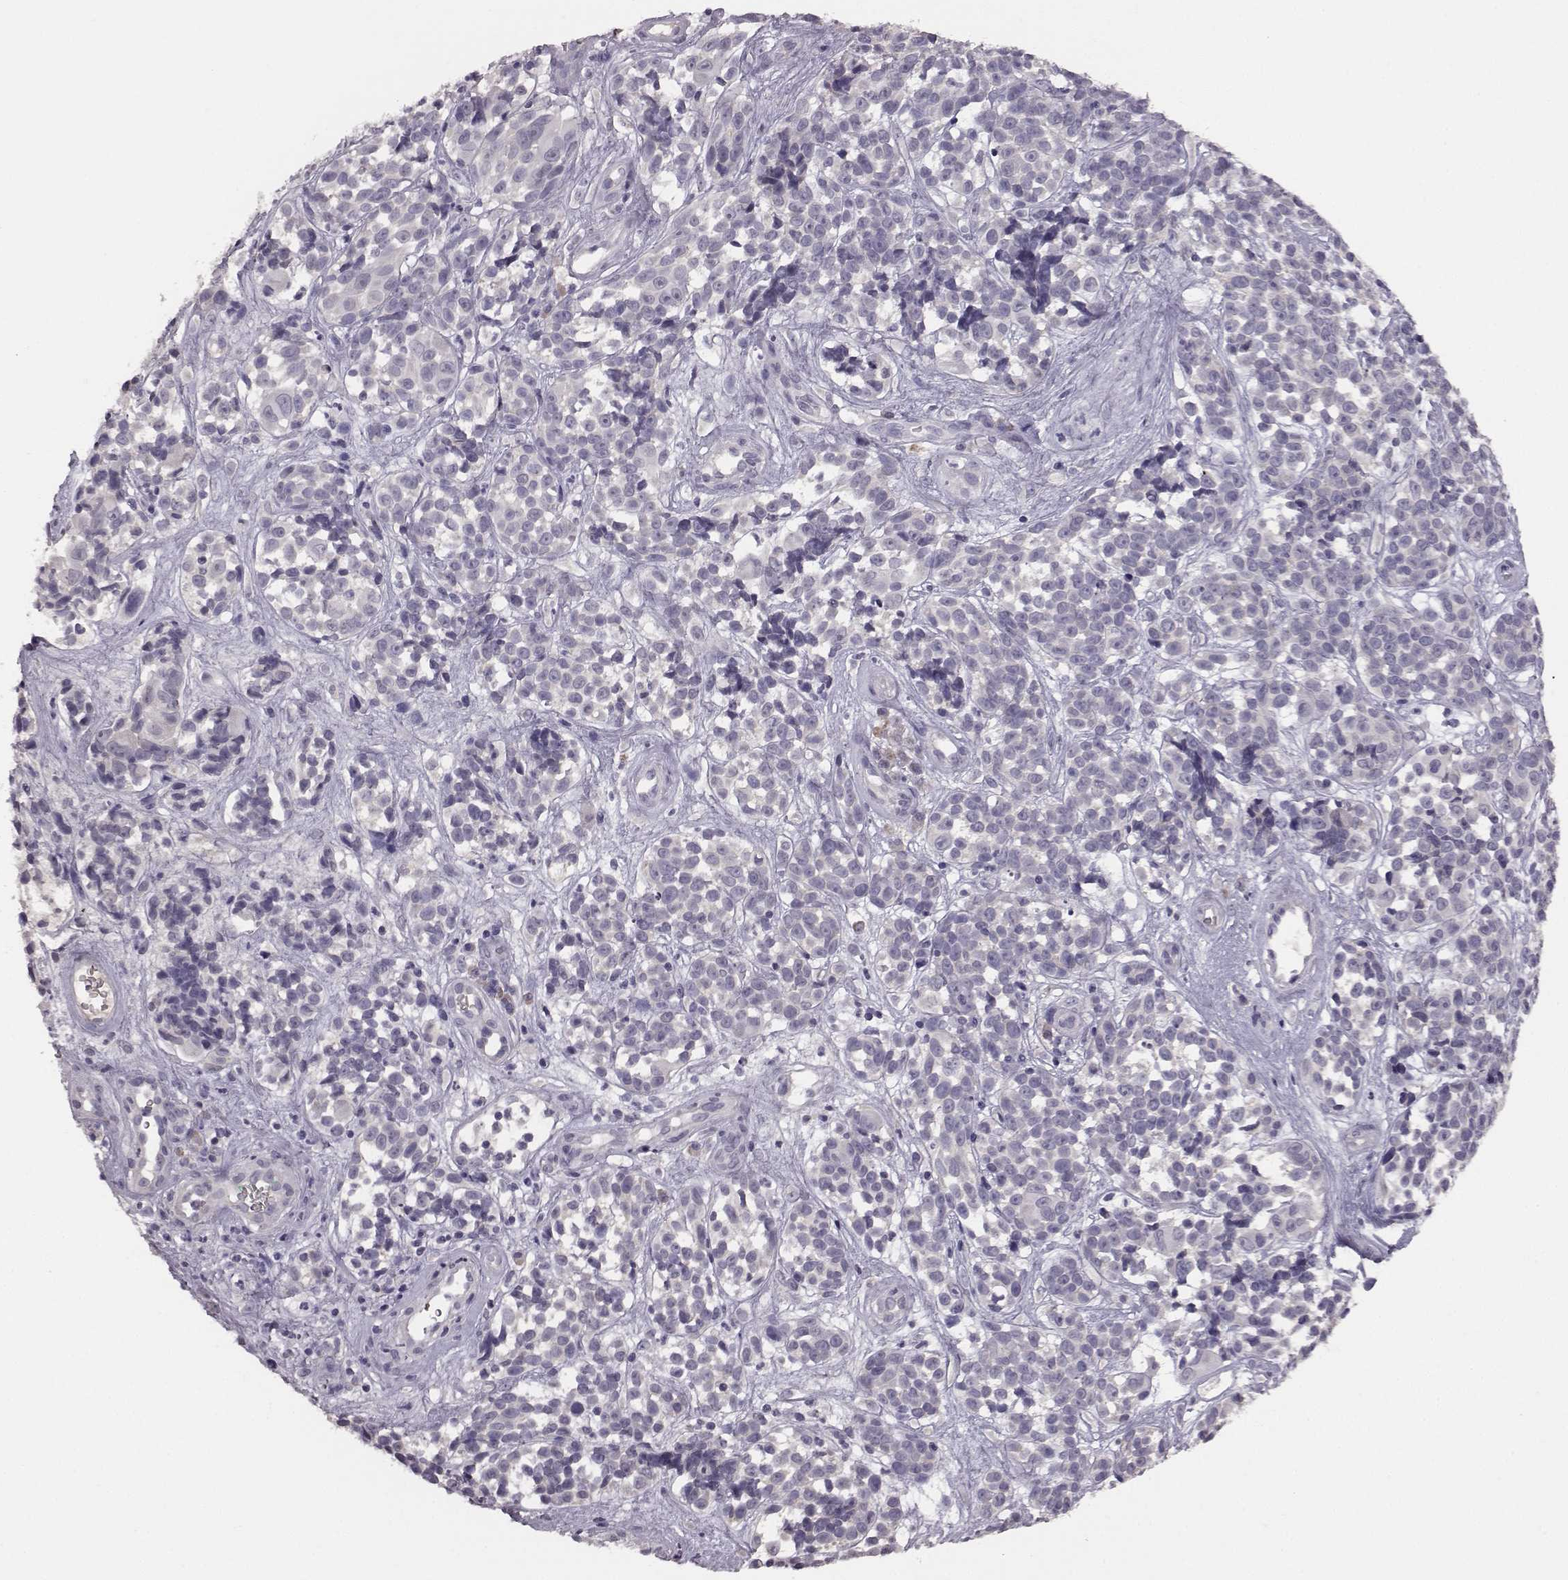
{"staining": {"intensity": "negative", "quantity": "none", "location": "none"}, "tissue": "melanoma", "cell_type": "Tumor cells", "image_type": "cancer", "snomed": [{"axis": "morphology", "description": "Malignant melanoma, NOS"}, {"axis": "topography", "description": "Skin"}], "caption": "Immunohistochemistry of malignant melanoma exhibits no expression in tumor cells.", "gene": "BFSP2", "patient": {"sex": "female", "age": 88}}